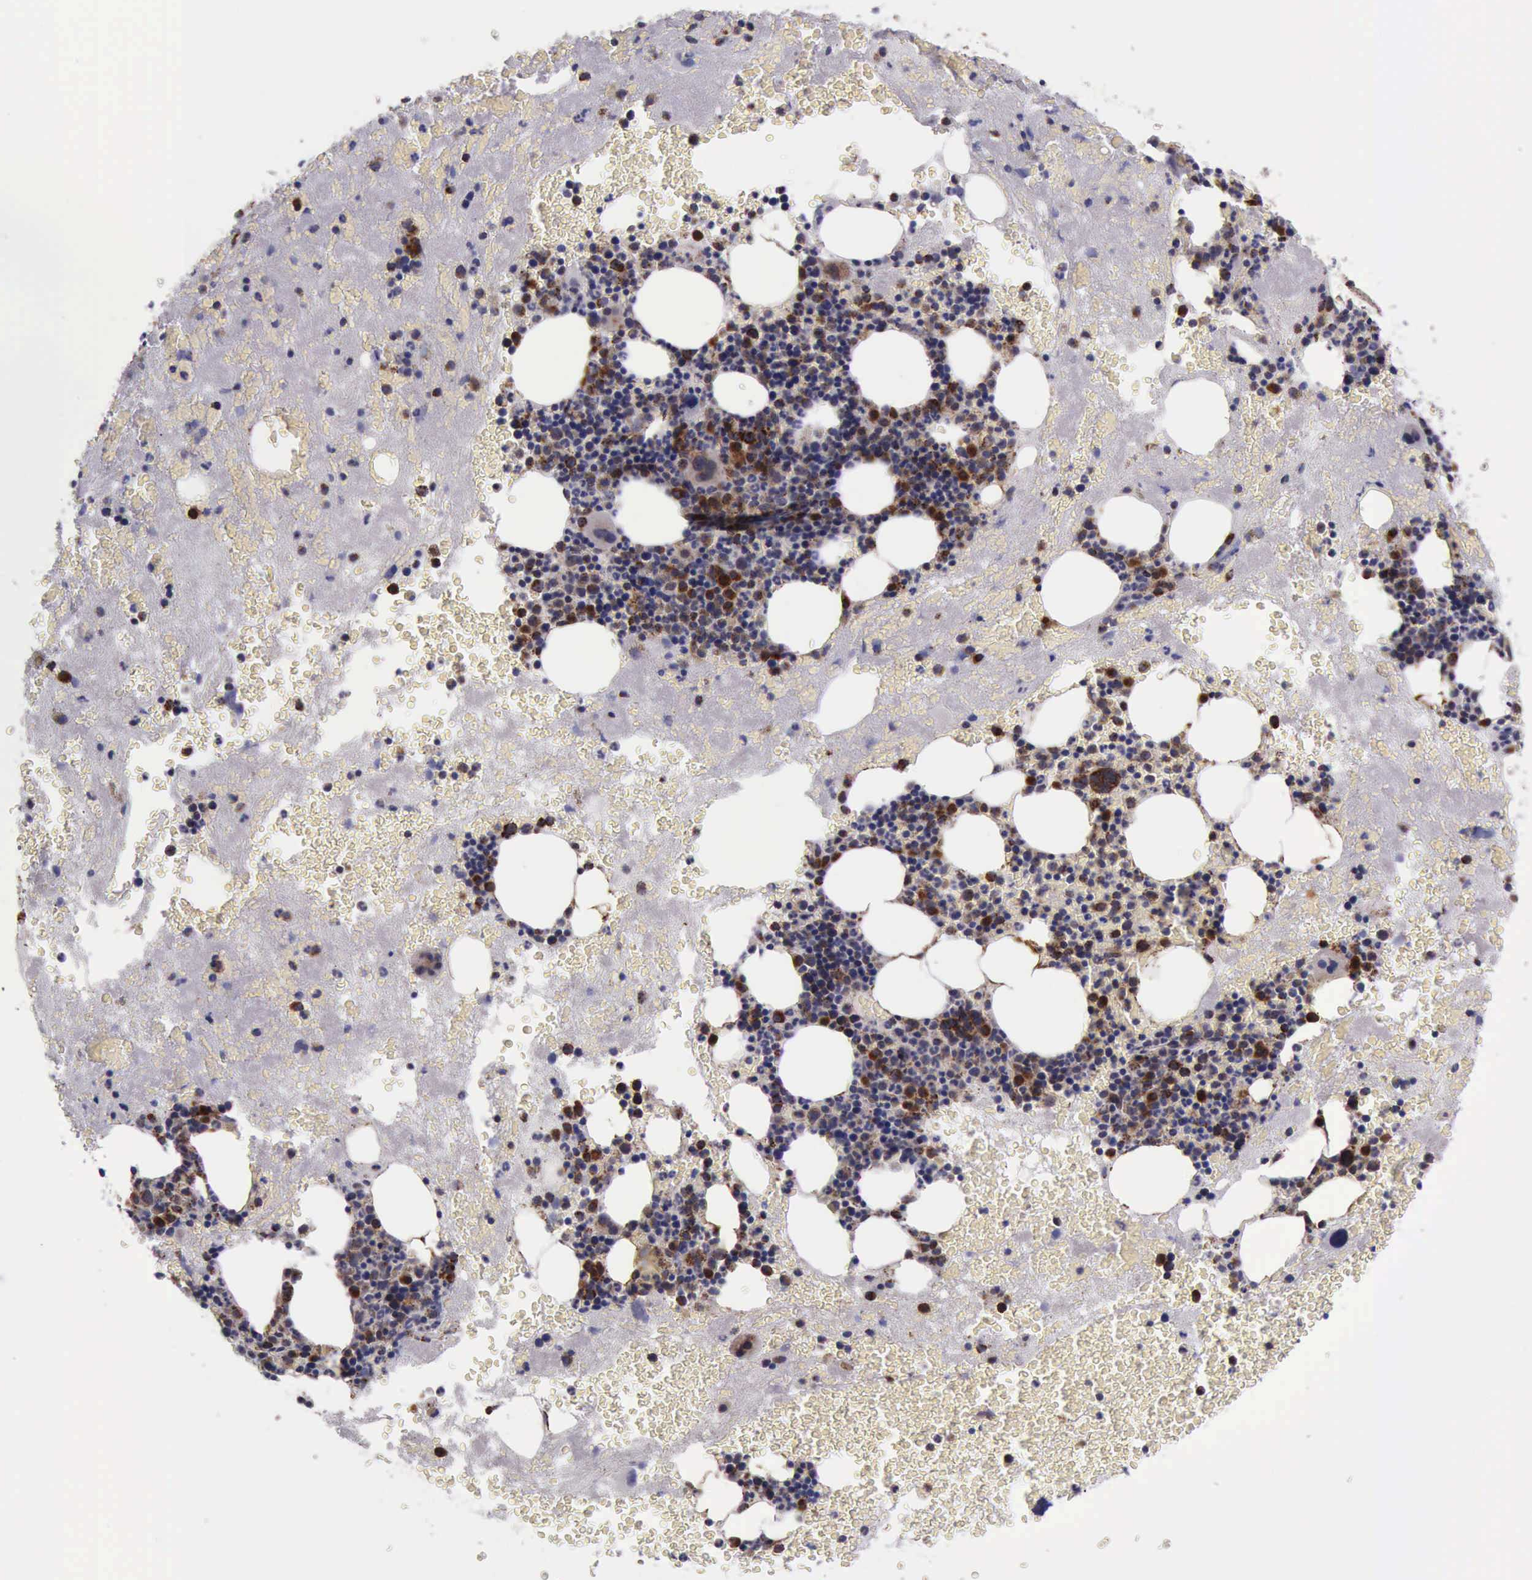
{"staining": {"intensity": "strong", "quantity": "25%-75%", "location": "cytoplasmic/membranous,nuclear"}, "tissue": "bone marrow", "cell_type": "Hematopoietic cells", "image_type": "normal", "snomed": [{"axis": "morphology", "description": "Normal tissue, NOS"}, {"axis": "topography", "description": "Bone marrow"}], "caption": "Protein expression analysis of benign bone marrow exhibits strong cytoplasmic/membranous,nuclear staining in approximately 25%-75% of hematopoietic cells. Using DAB (3,3'-diaminobenzidine) (brown) and hematoxylin (blue) stains, captured at high magnification using brightfield microscopy.", "gene": "TXN2", "patient": {"sex": "male", "age": 76}}